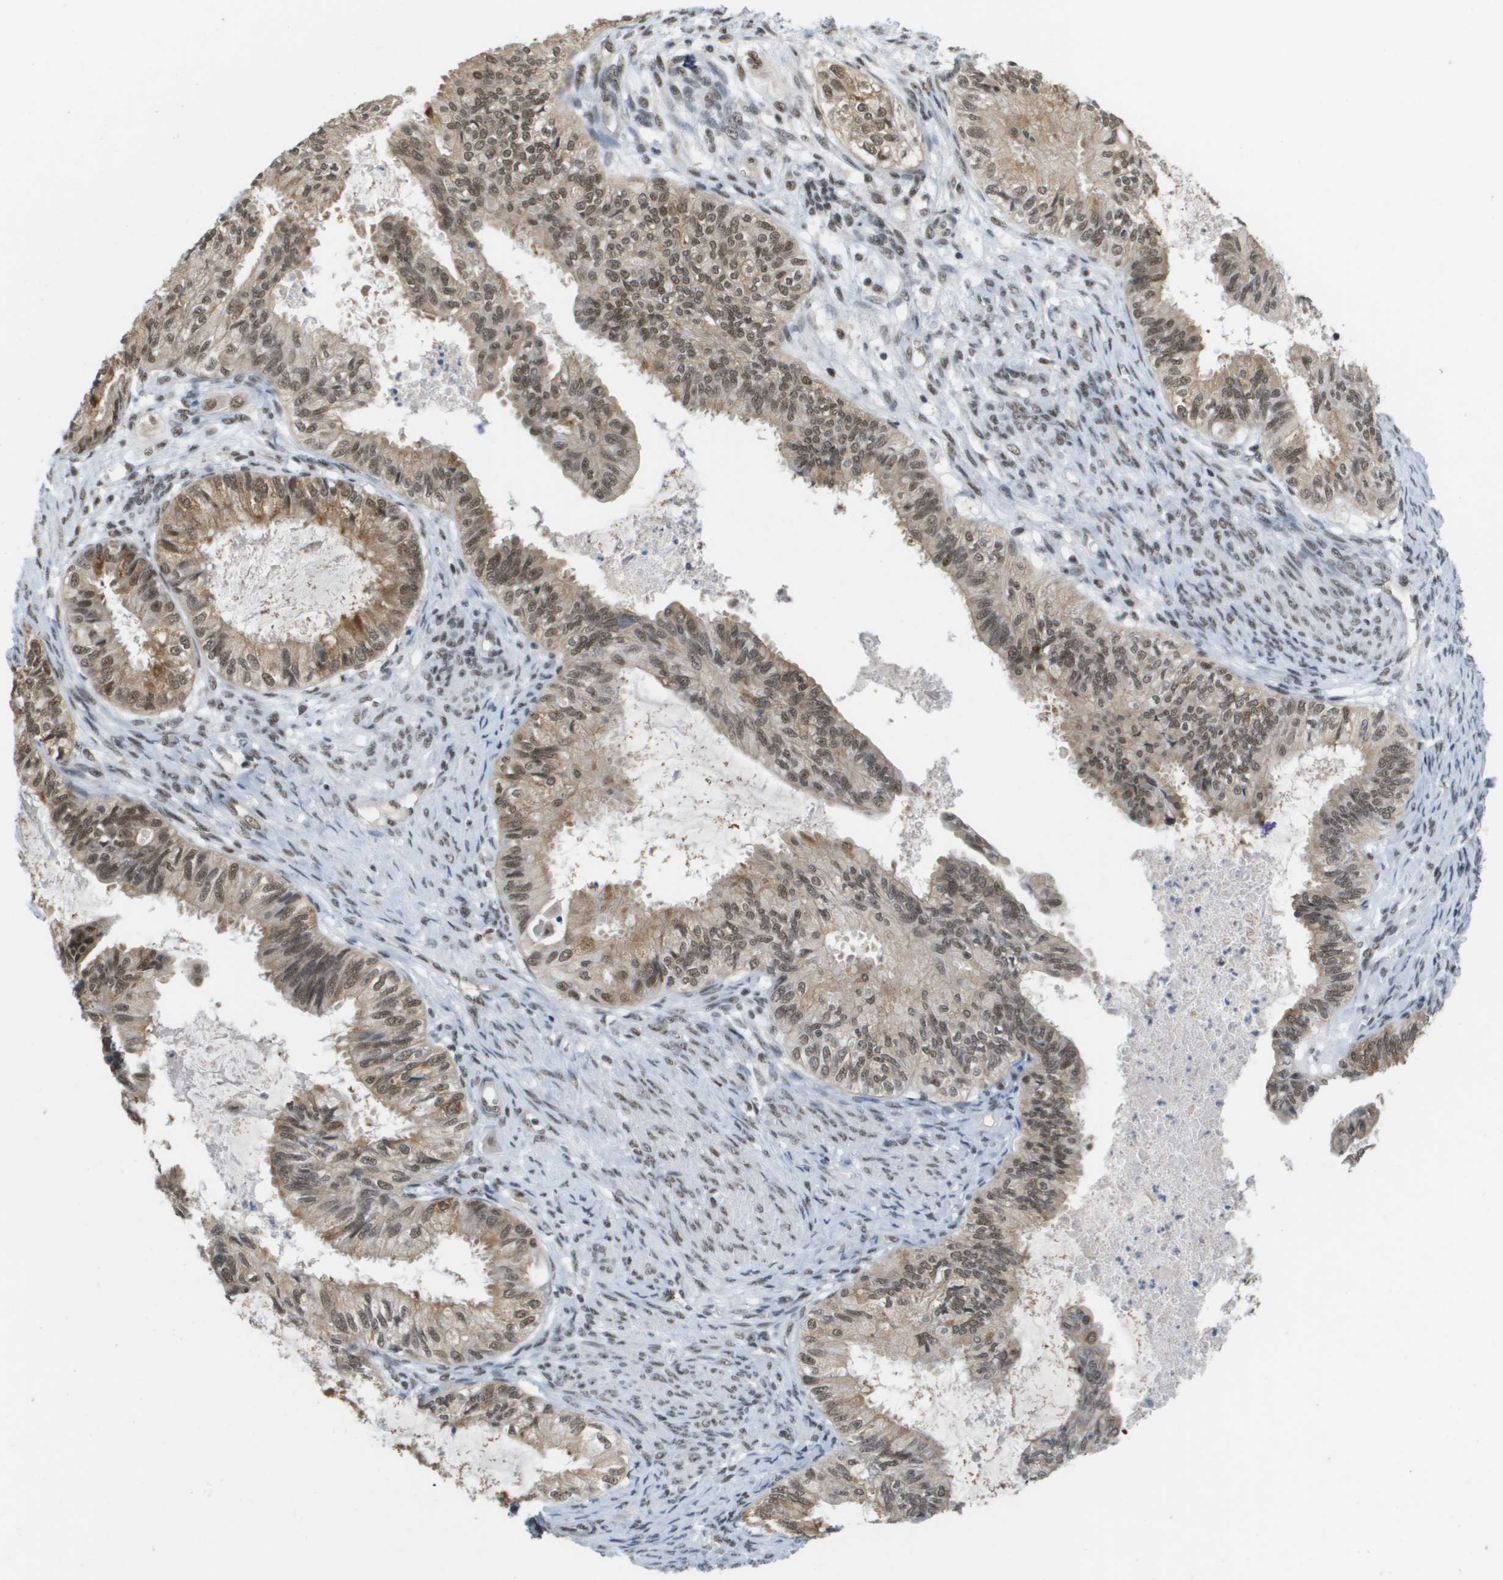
{"staining": {"intensity": "weak", "quantity": ">75%", "location": "cytoplasmic/membranous,nuclear"}, "tissue": "cervical cancer", "cell_type": "Tumor cells", "image_type": "cancer", "snomed": [{"axis": "morphology", "description": "Normal tissue, NOS"}, {"axis": "morphology", "description": "Adenocarcinoma, NOS"}, {"axis": "topography", "description": "Cervix"}, {"axis": "topography", "description": "Endometrium"}], "caption": "IHC image of human cervical adenocarcinoma stained for a protein (brown), which shows low levels of weak cytoplasmic/membranous and nuclear expression in approximately >75% of tumor cells.", "gene": "ISY1", "patient": {"sex": "female", "age": 86}}